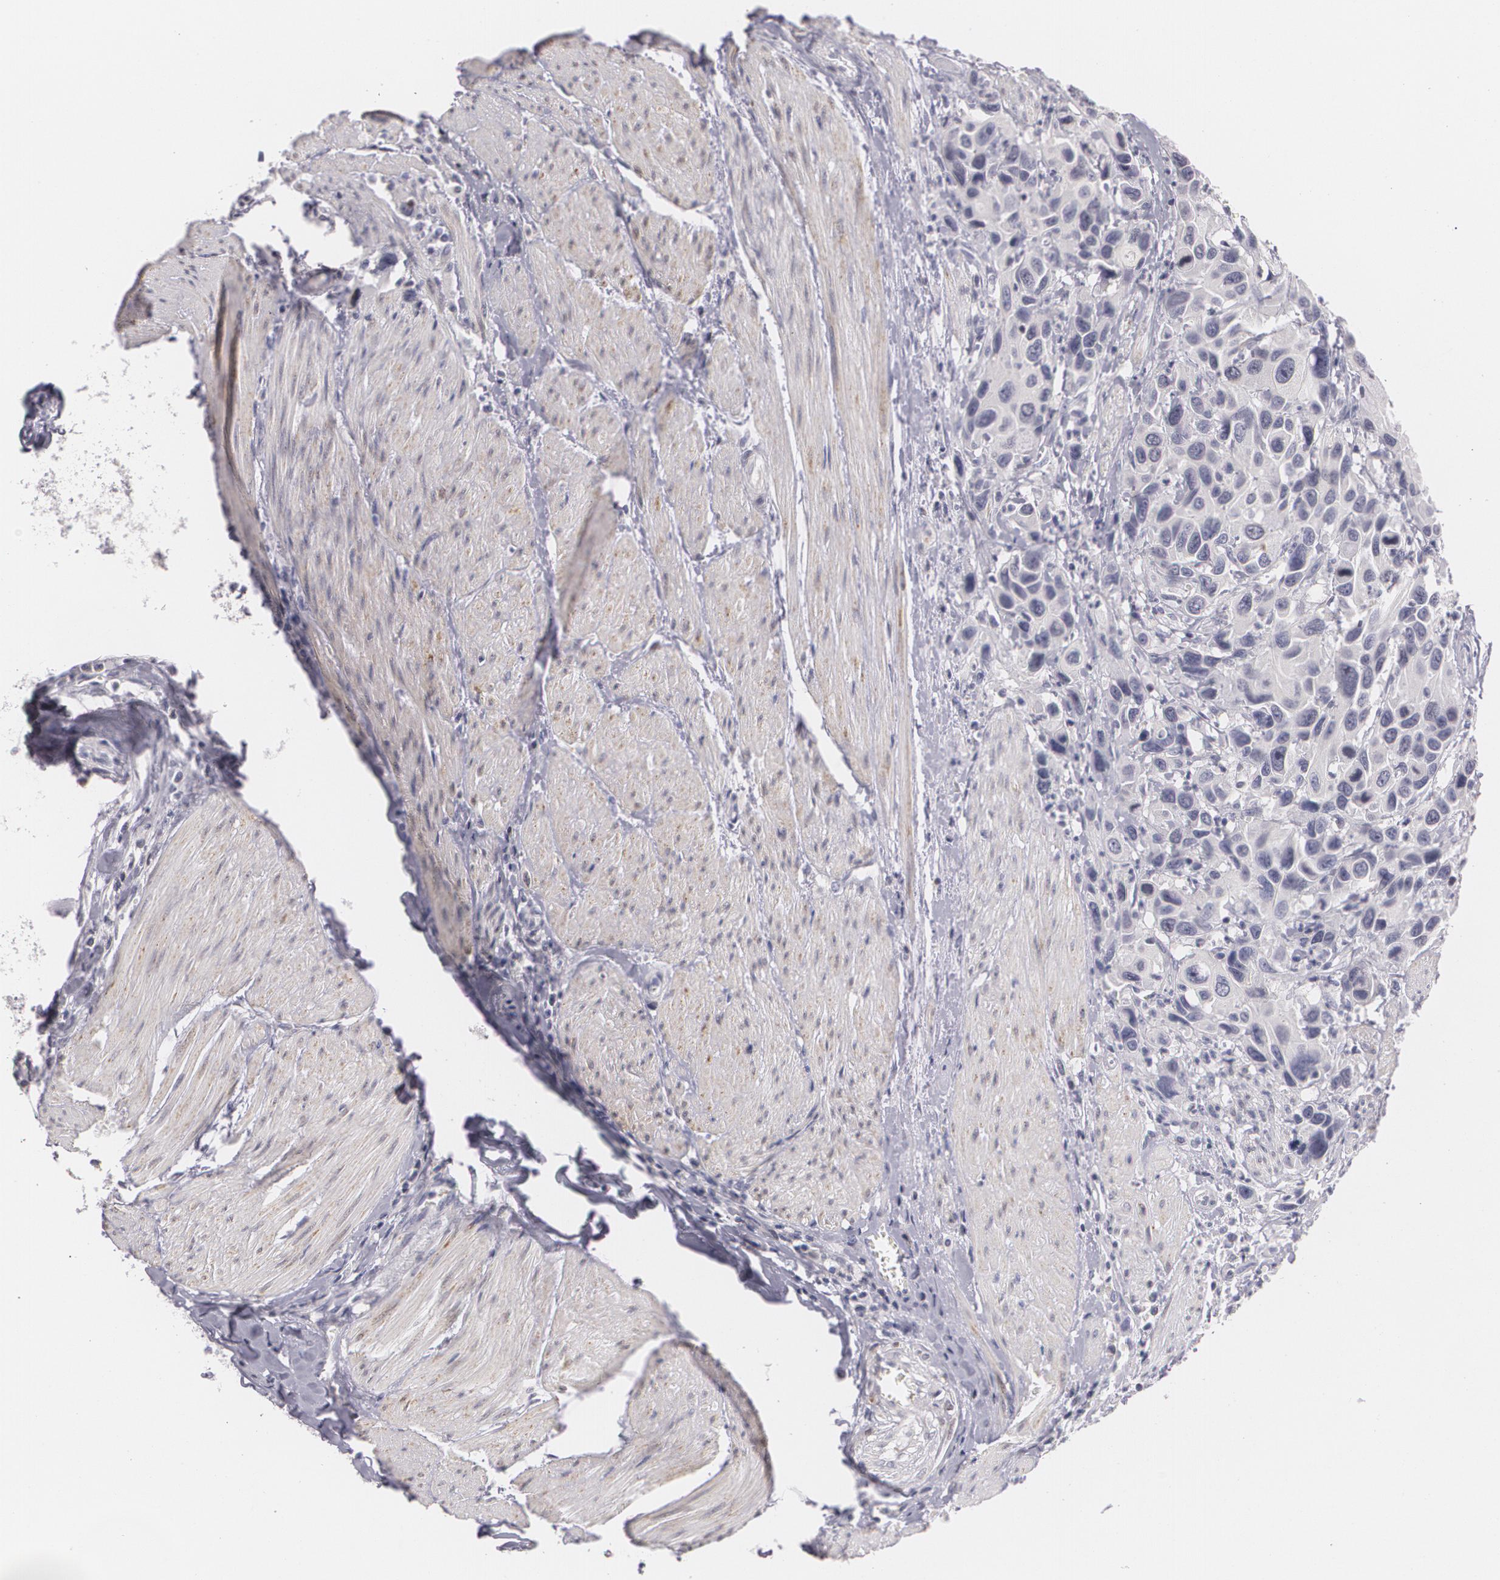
{"staining": {"intensity": "negative", "quantity": "none", "location": "none"}, "tissue": "urothelial cancer", "cell_type": "Tumor cells", "image_type": "cancer", "snomed": [{"axis": "morphology", "description": "Urothelial carcinoma, High grade"}, {"axis": "topography", "description": "Urinary bladder"}], "caption": "Urothelial cancer was stained to show a protein in brown. There is no significant staining in tumor cells.", "gene": "ZBTB16", "patient": {"sex": "male", "age": 66}}